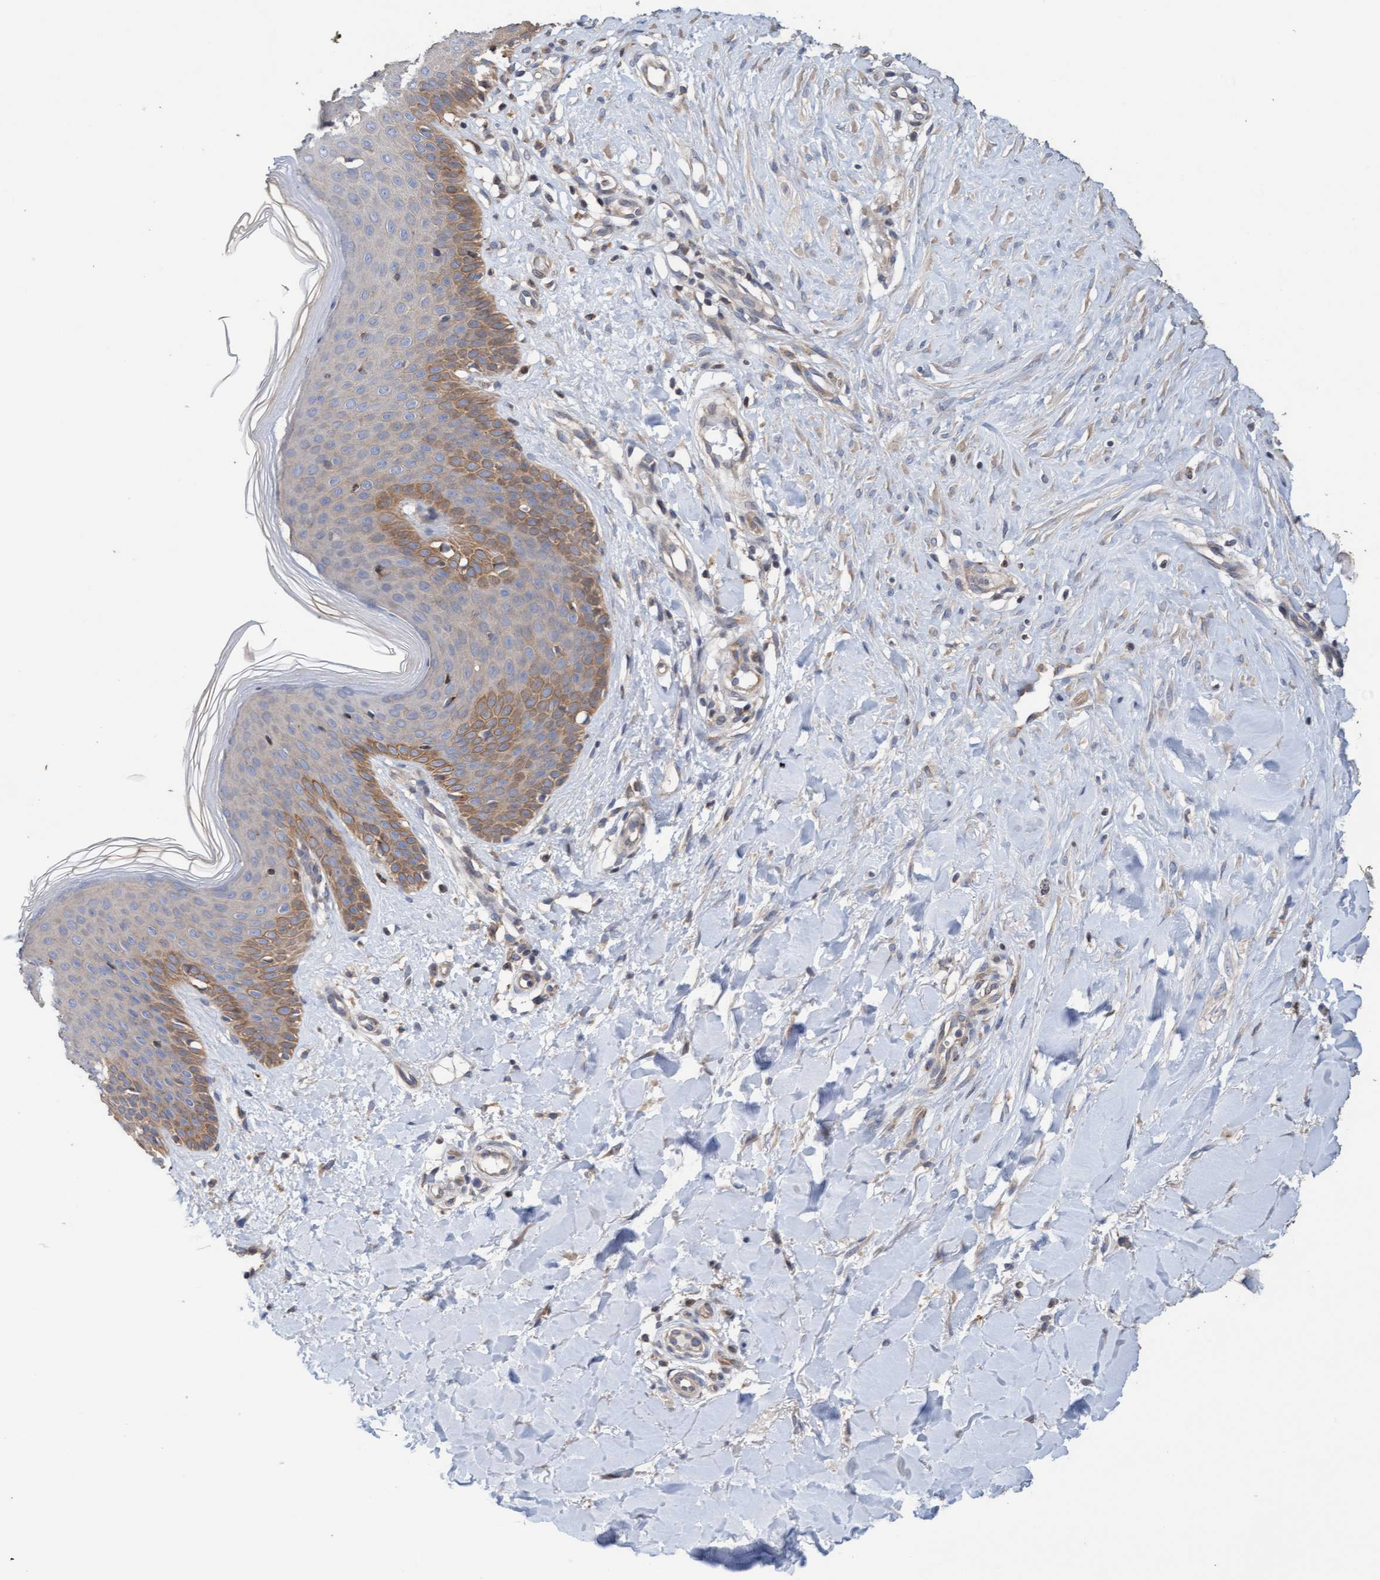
{"staining": {"intensity": "weak", "quantity": ">75%", "location": "cytoplasmic/membranous"}, "tissue": "skin", "cell_type": "Fibroblasts", "image_type": "normal", "snomed": [{"axis": "morphology", "description": "Normal tissue, NOS"}, {"axis": "topography", "description": "Skin"}], "caption": "Human skin stained with a brown dye displays weak cytoplasmic/membranous positive positivity in about >75% of fibroblasts.", "gene": "MMP8", "patient": {"sex": "male", "age": 41}}